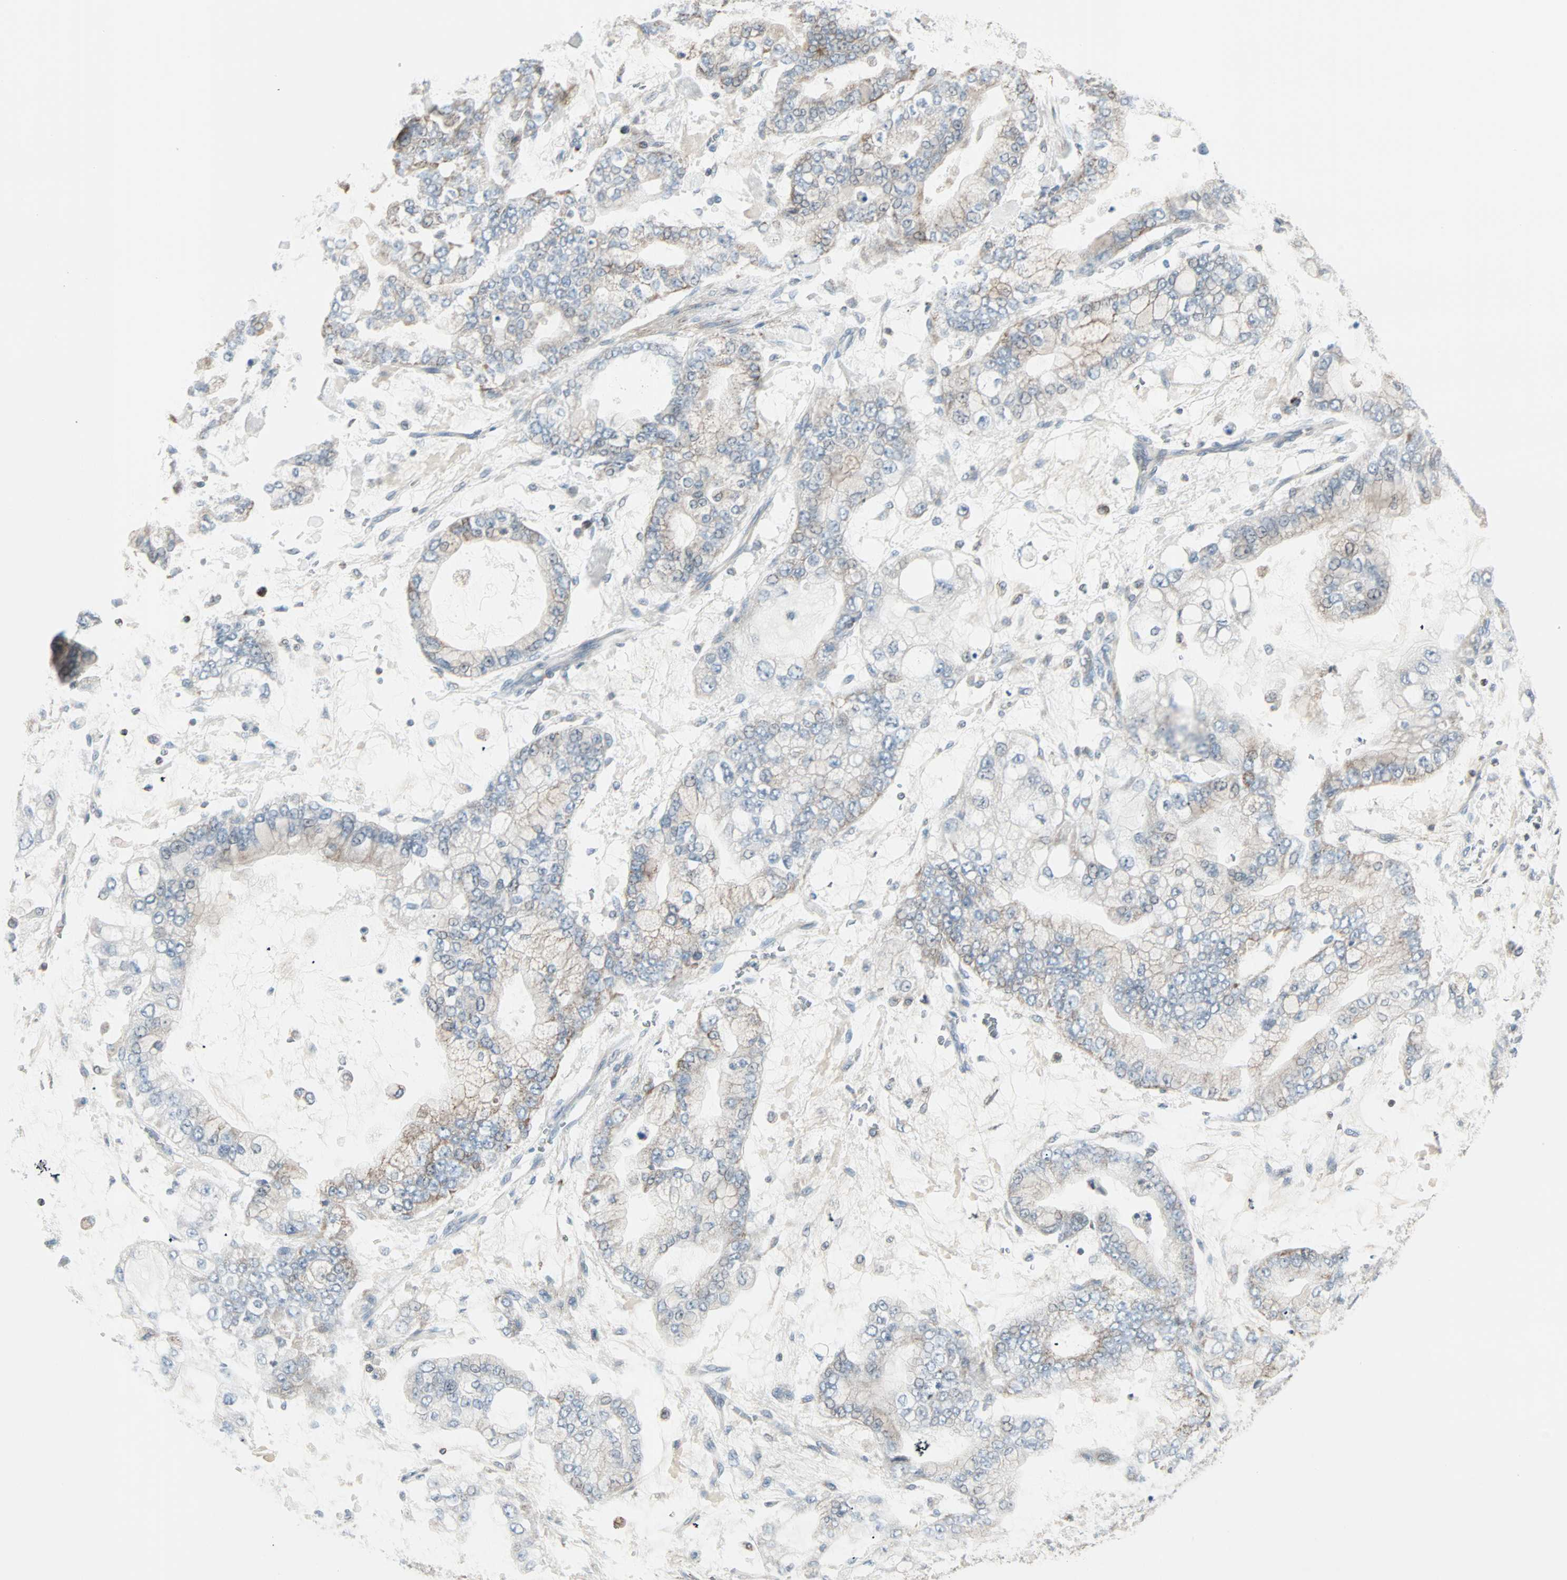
{"staining": {"intensity": "moderate", "quantity": "25%-75%", "location": "cytoplasmic/membranous"}, "tissue": "stomach cancer", "cell_type": "Tumor cells", "image_type": "cancer", "snomed": [{"axis": "morphology", "description": "Normal tissue, NOS"}, {"axis": "morphology", "description": "Adenocarcinoma, NOS"}, {"axis": "topography", "description": "Stomach, upper"}, {"axis": "topography", "description": "Stomach"}], "caption": "The micrograph shows immunohistochemical staining of stomach cancer (adenocarcinoma). There is moderate cytoplasmic/membranous staining is identified in approximately 25%-75% of tumor cells.", "gene": "IDH2", "patient": {"sex": "male", "age": 76}}